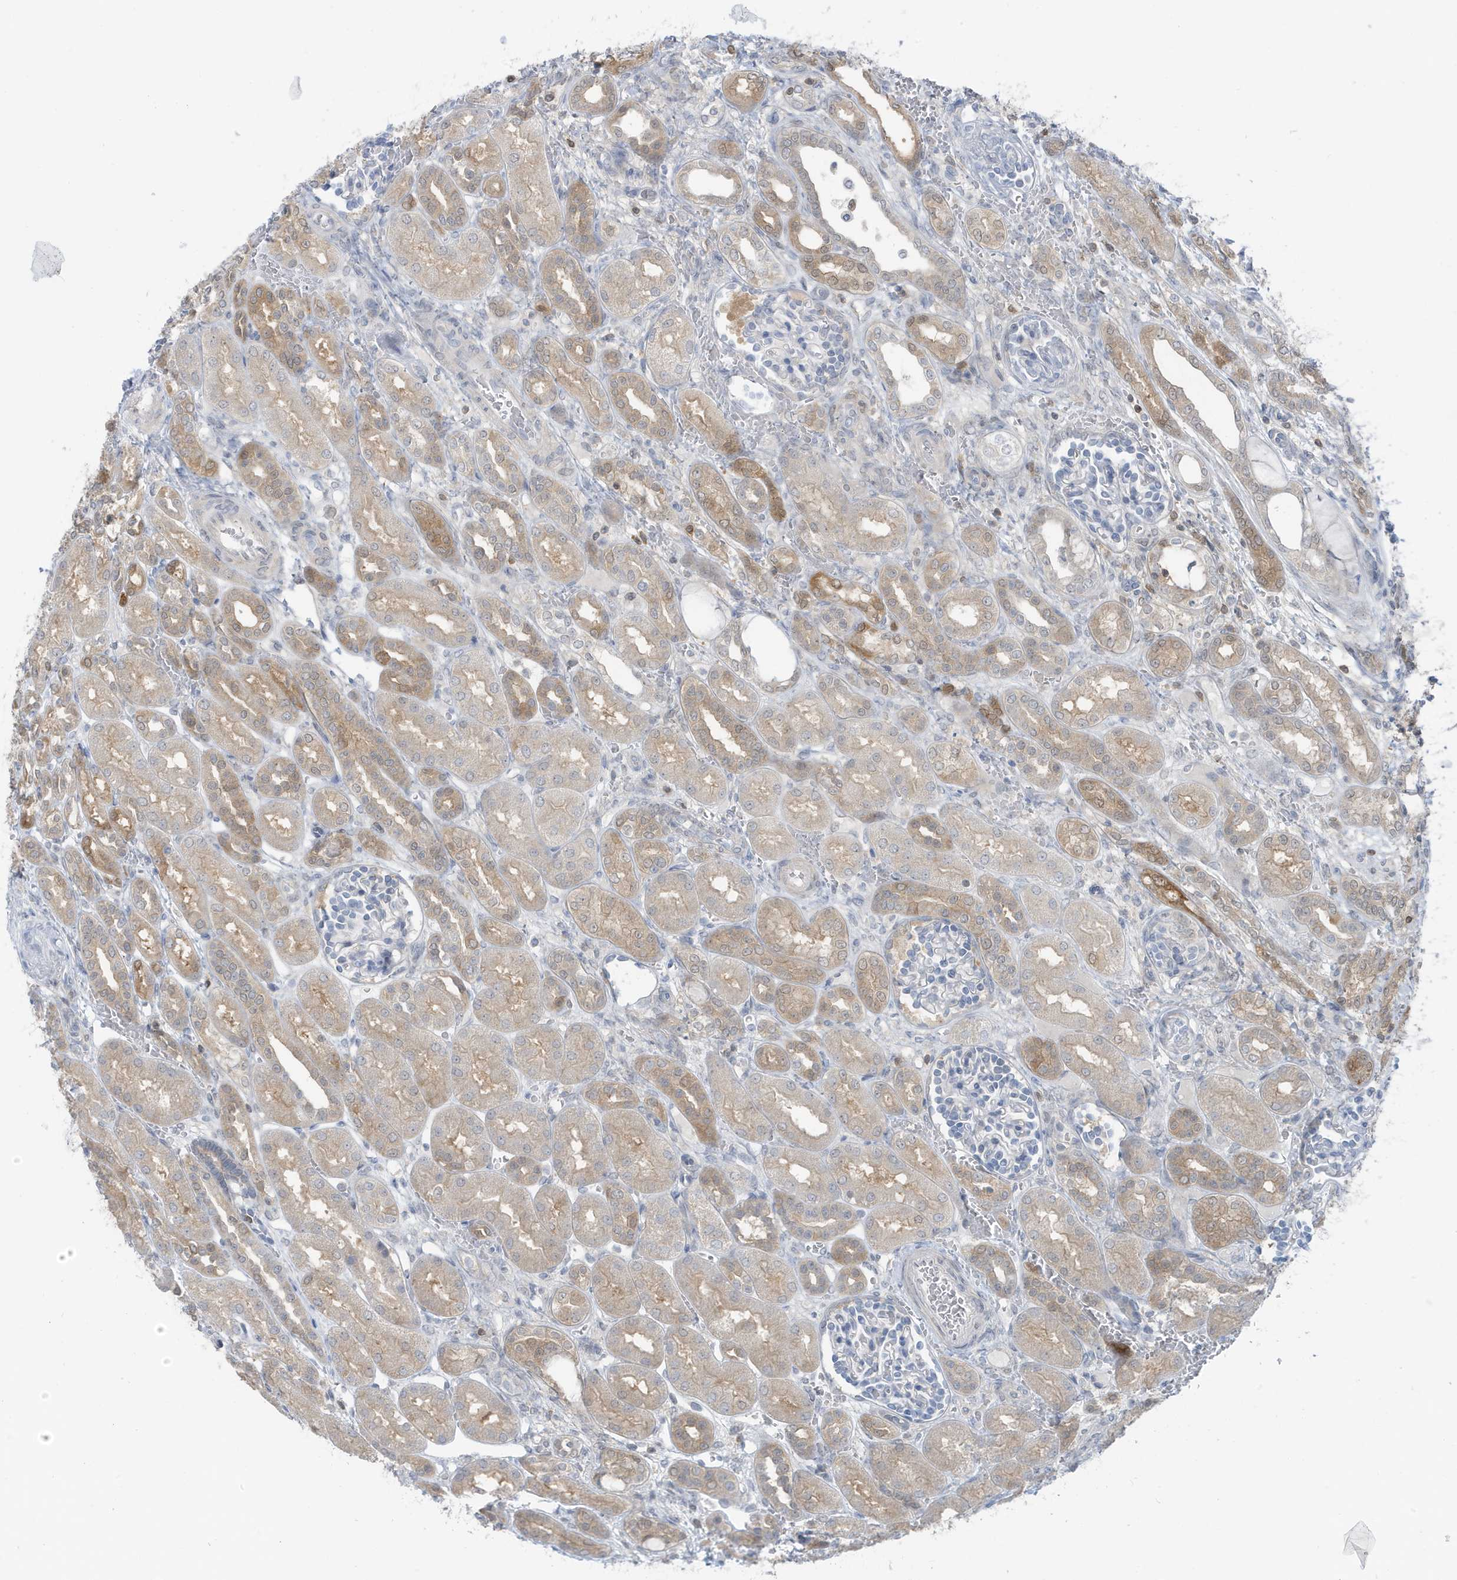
{"staining": {"intensity": "negative", "quantity": "none", "location": "none"}, "tissue": "kidney", "cell_type": "Cells in glomeruli", "image_type": "normal", "snomed": [{"axis": "morphology", "description": "Normal tissue, NOS"}, {"axis": "morphology", "description": "Neoplasm, malignant, NOS"}, {"axis": "topography", "description": "Kidney"}], "caption": "A high-resolution photomicrograph shows immunohistochemistry staining of unremarkable kidney, which displays no significant staining in cells in glomeruli.", "gene": "OGA", "patient": {"sex": "female", "age": 1}}